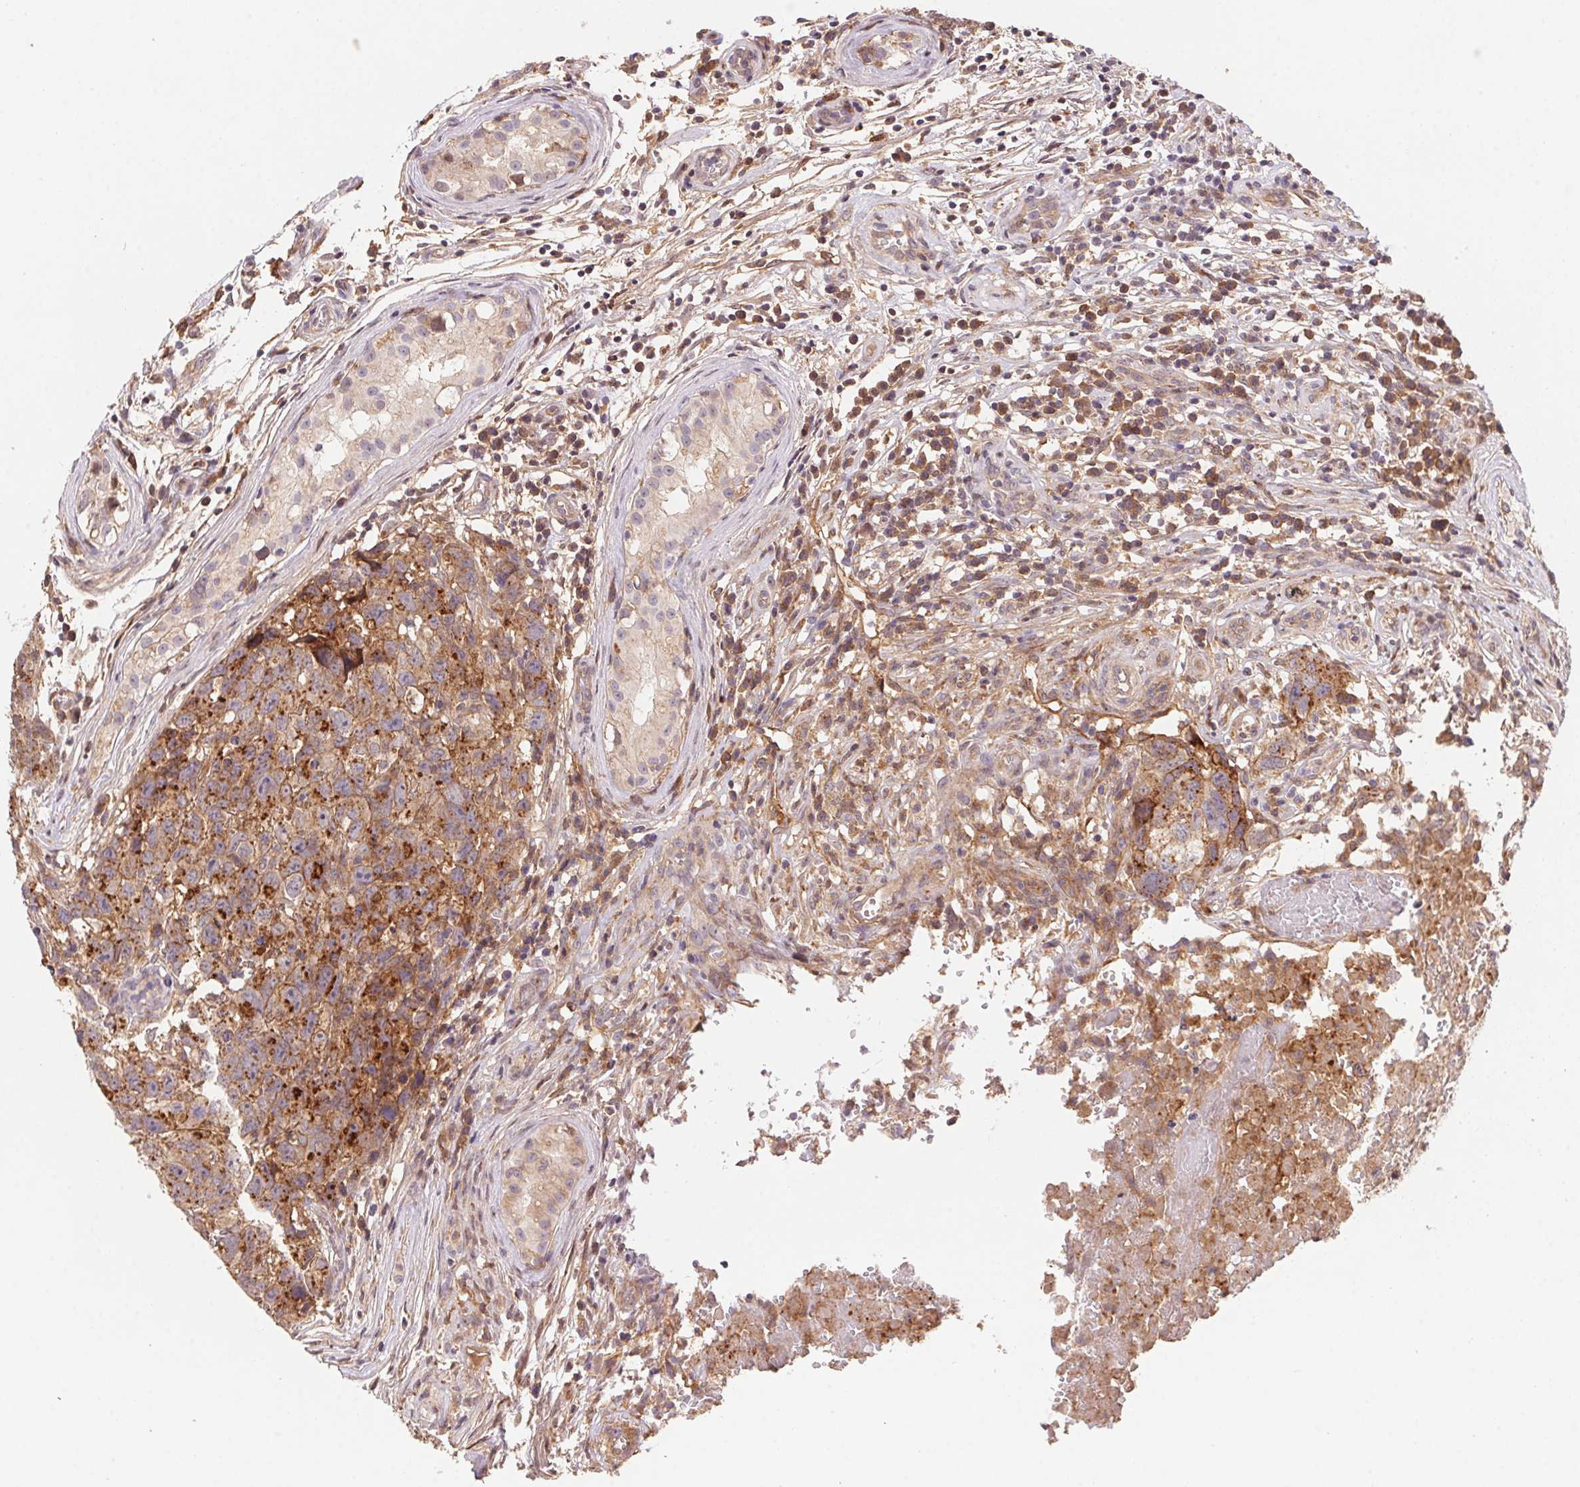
{"staining": {"intensity": "moderate", "quantity": ">75%", "location": "cytoplasmic/membranous"}, "tissue": "testis cancer", "cell_type": "Tumor cells", "image_type": "cancer", "snomed": [{"axis": "morphology", "description": "Carcinoma, Embryonal, NOS"}, {"axis": "topography", "description": "Testis"}], "caption": "Protein staining shows moderate cytoplasmic/membranous expression in about >75% of tumor cells in testis cancer (embryonal carcinoma).", "gene": "SLC52A2", "patient": {"sex": "male", "age": 22}}